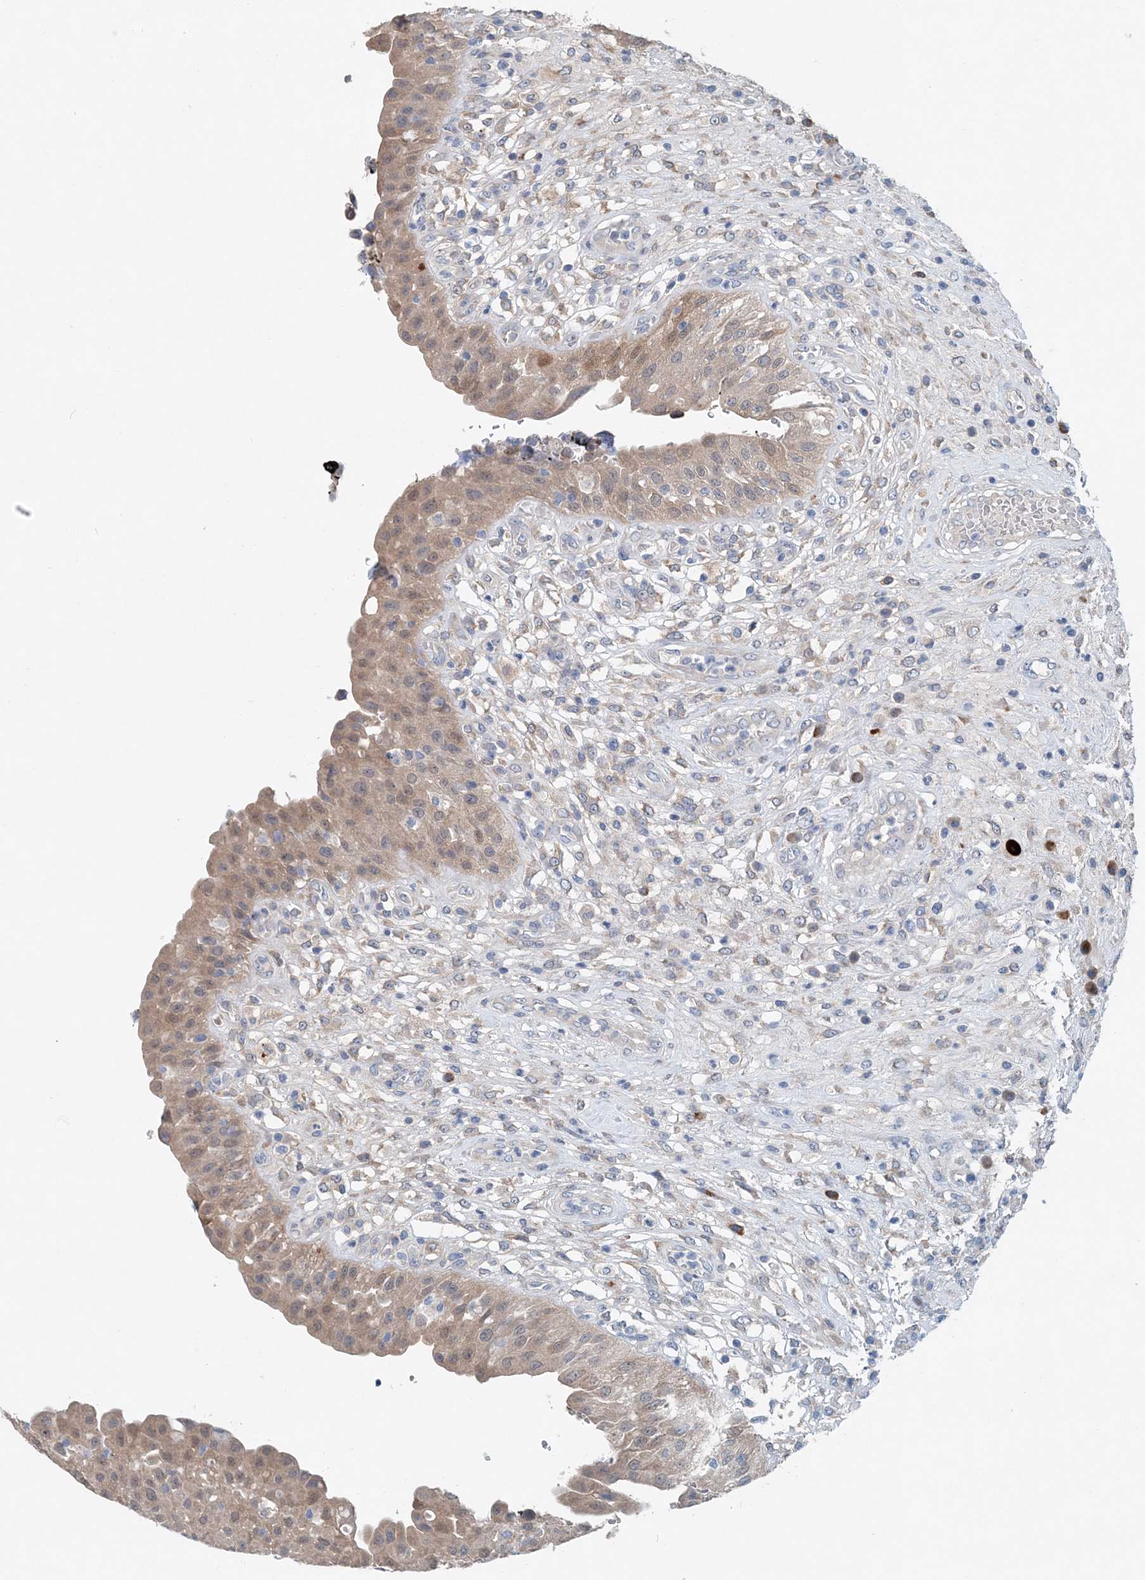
{"staining": {"intensity": "moderate", "quantity": "<25%", "location": "cytoplasmic/membranous,nuclear"}, "tissue": "urinary bladder", "cell_type": "Urothelial cells", "image_type": "normal", "snomed": [{"axis": "morphology", "description": "Normal tissue, NOS"}, {"axis": "topography", "description": "Urinary bladder"}], "caption": "Moderate cytoplasmic/membranous,nuclear protein expression is identified in about <25% of urothelial cells in urinary bladder.", "gene": "PFN2", "patient": {"sex": "female", "age": 62}}